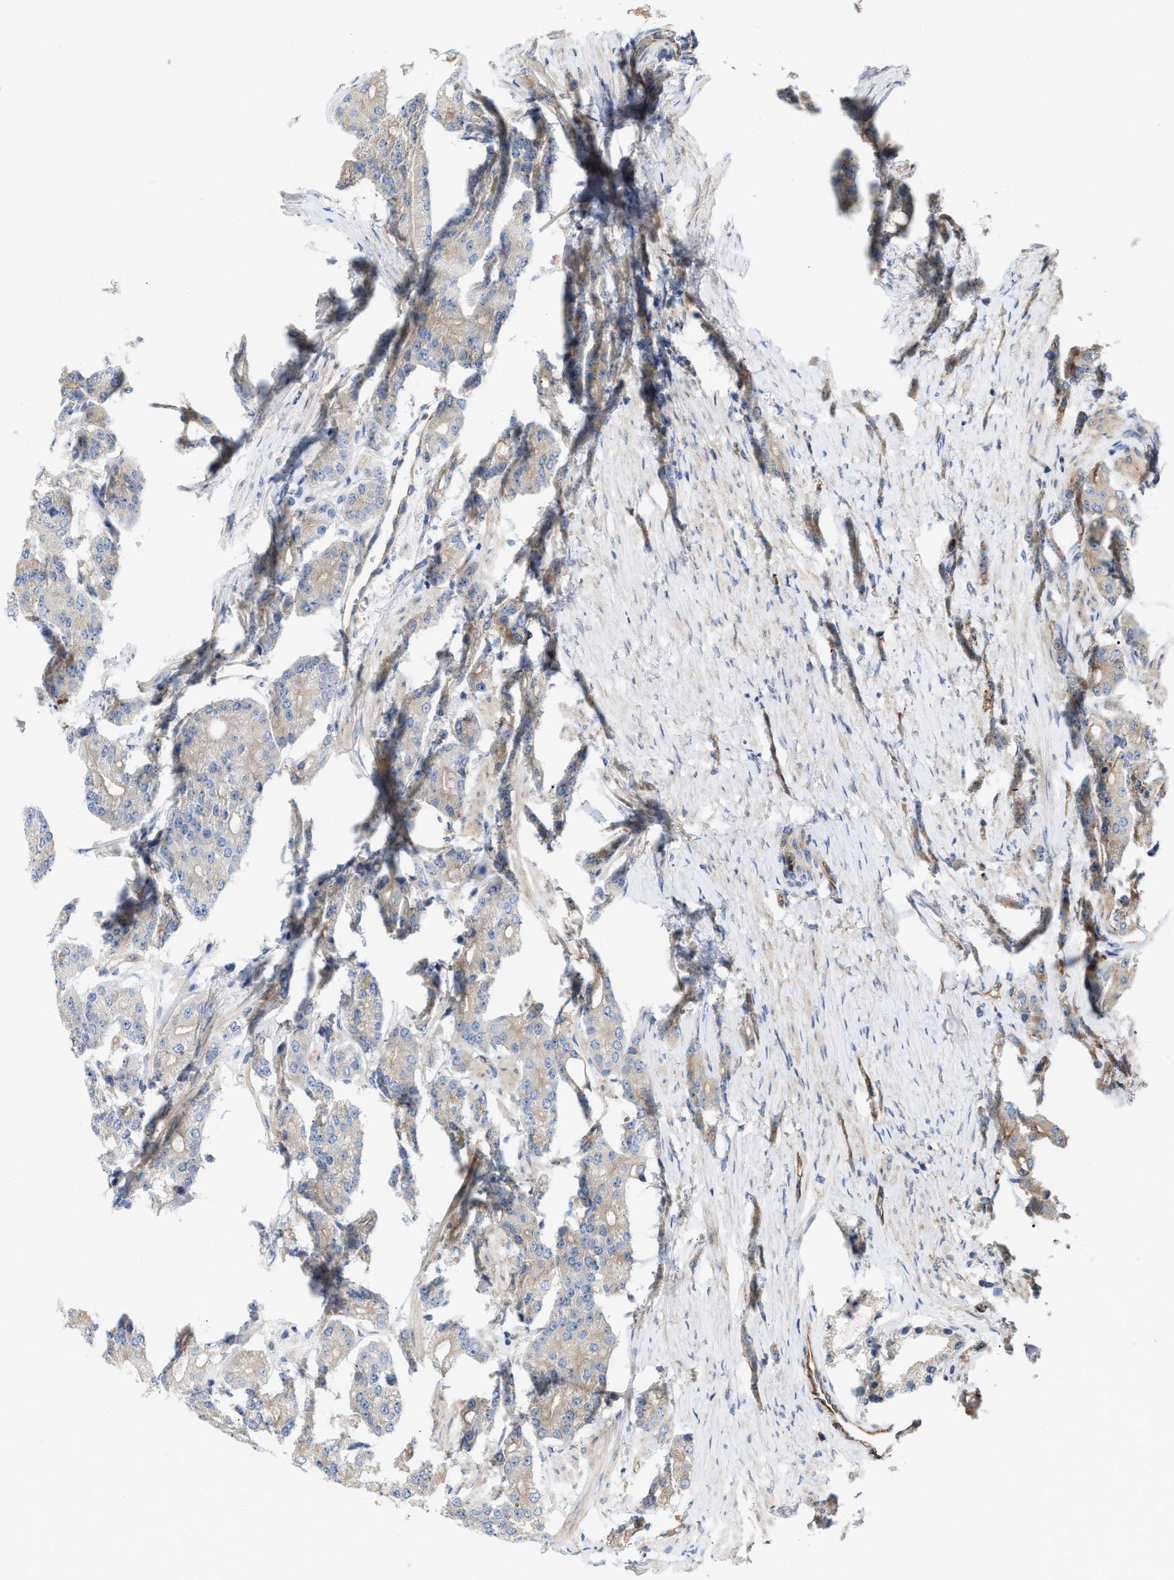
{"staining": {"intensity": "weak", "quantity": "25%-75%", "location": "cytoplasmic/membranous"}, "tissue": "prostate cancer", "cell_type": "Tumor cells", "image_type": "cancer", "snomed": [{"axis": "morphology", "description": "Adenocarcinoma, High grade"}, {"axis": "topography", "description": "Prostate"}], "caption": "Immunohistochemical staining of prostate cancer (adenocarcinoma (high-grade)) displays weak cytoplasmic/membranous protein staining in about 25%-75% of tumor cells. Immunohistochemistry (ihc) stains the protein in brown and the nuclei are stained blue.", "gene": "EPS15L1", "patient": {"sex": "male", "age": 71}}